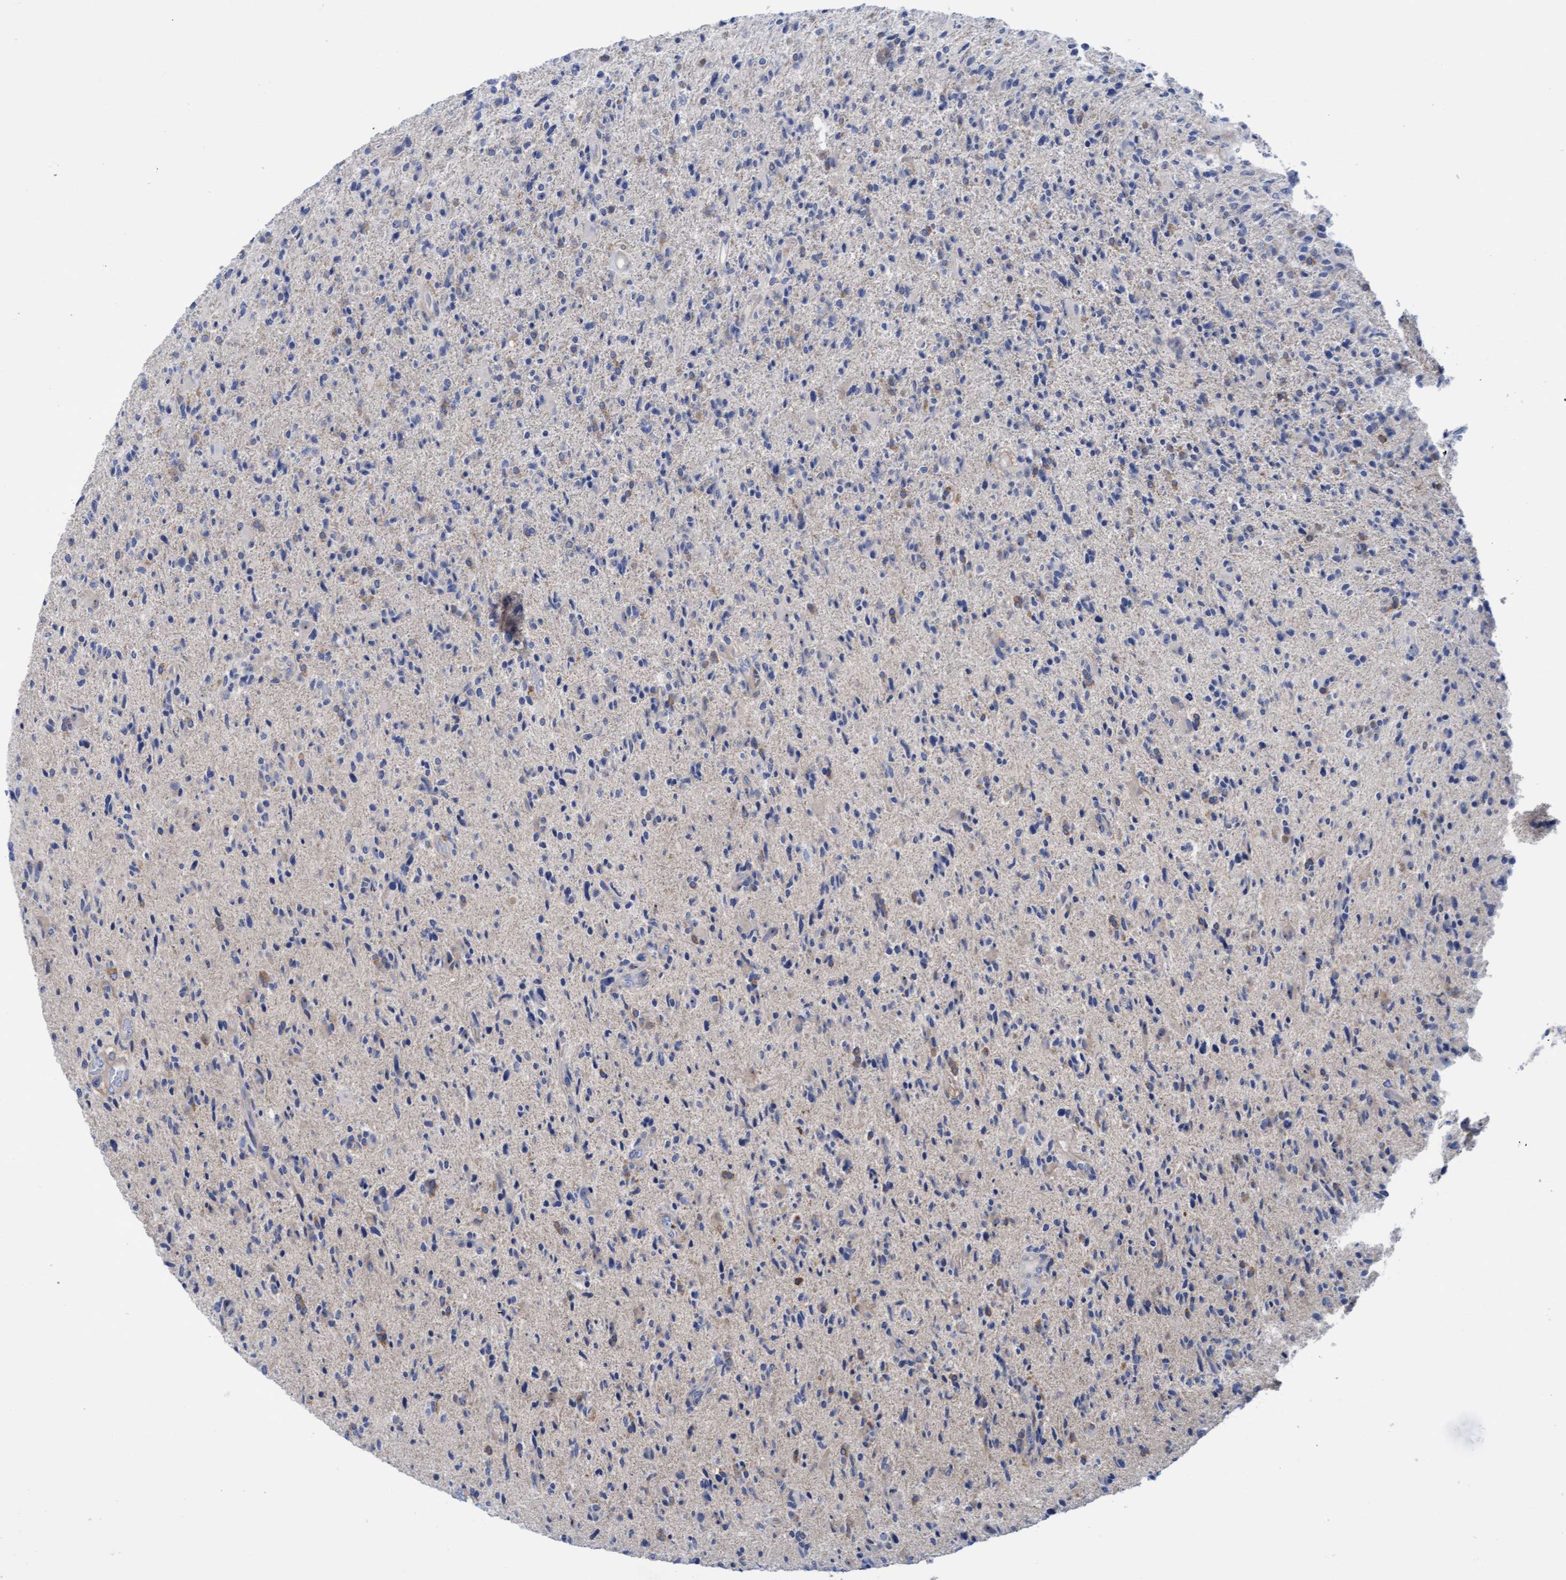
{"staining": {"intensity": "negative", "quantity": "none", "location": "none"}, "tissue": "glioma", "cell_type": "Tumor cells", "image_type": "cancer", "snomed": [{"axis": "morphology", "description": "Glioma, malignant, High grade"}, {"axis": "topography", "description": "Brain"}], "caption": "There is no significant staining in tumor cells of glioma. (Stains: DAB (3,3'-diaminobenzidine) immunohistochemistry with hematoxylin counter stain, Microscopy: brightfield microscopy at high magnification).", "gene": "FNBP1", "patient": {"sex": "male", "age": 72}}